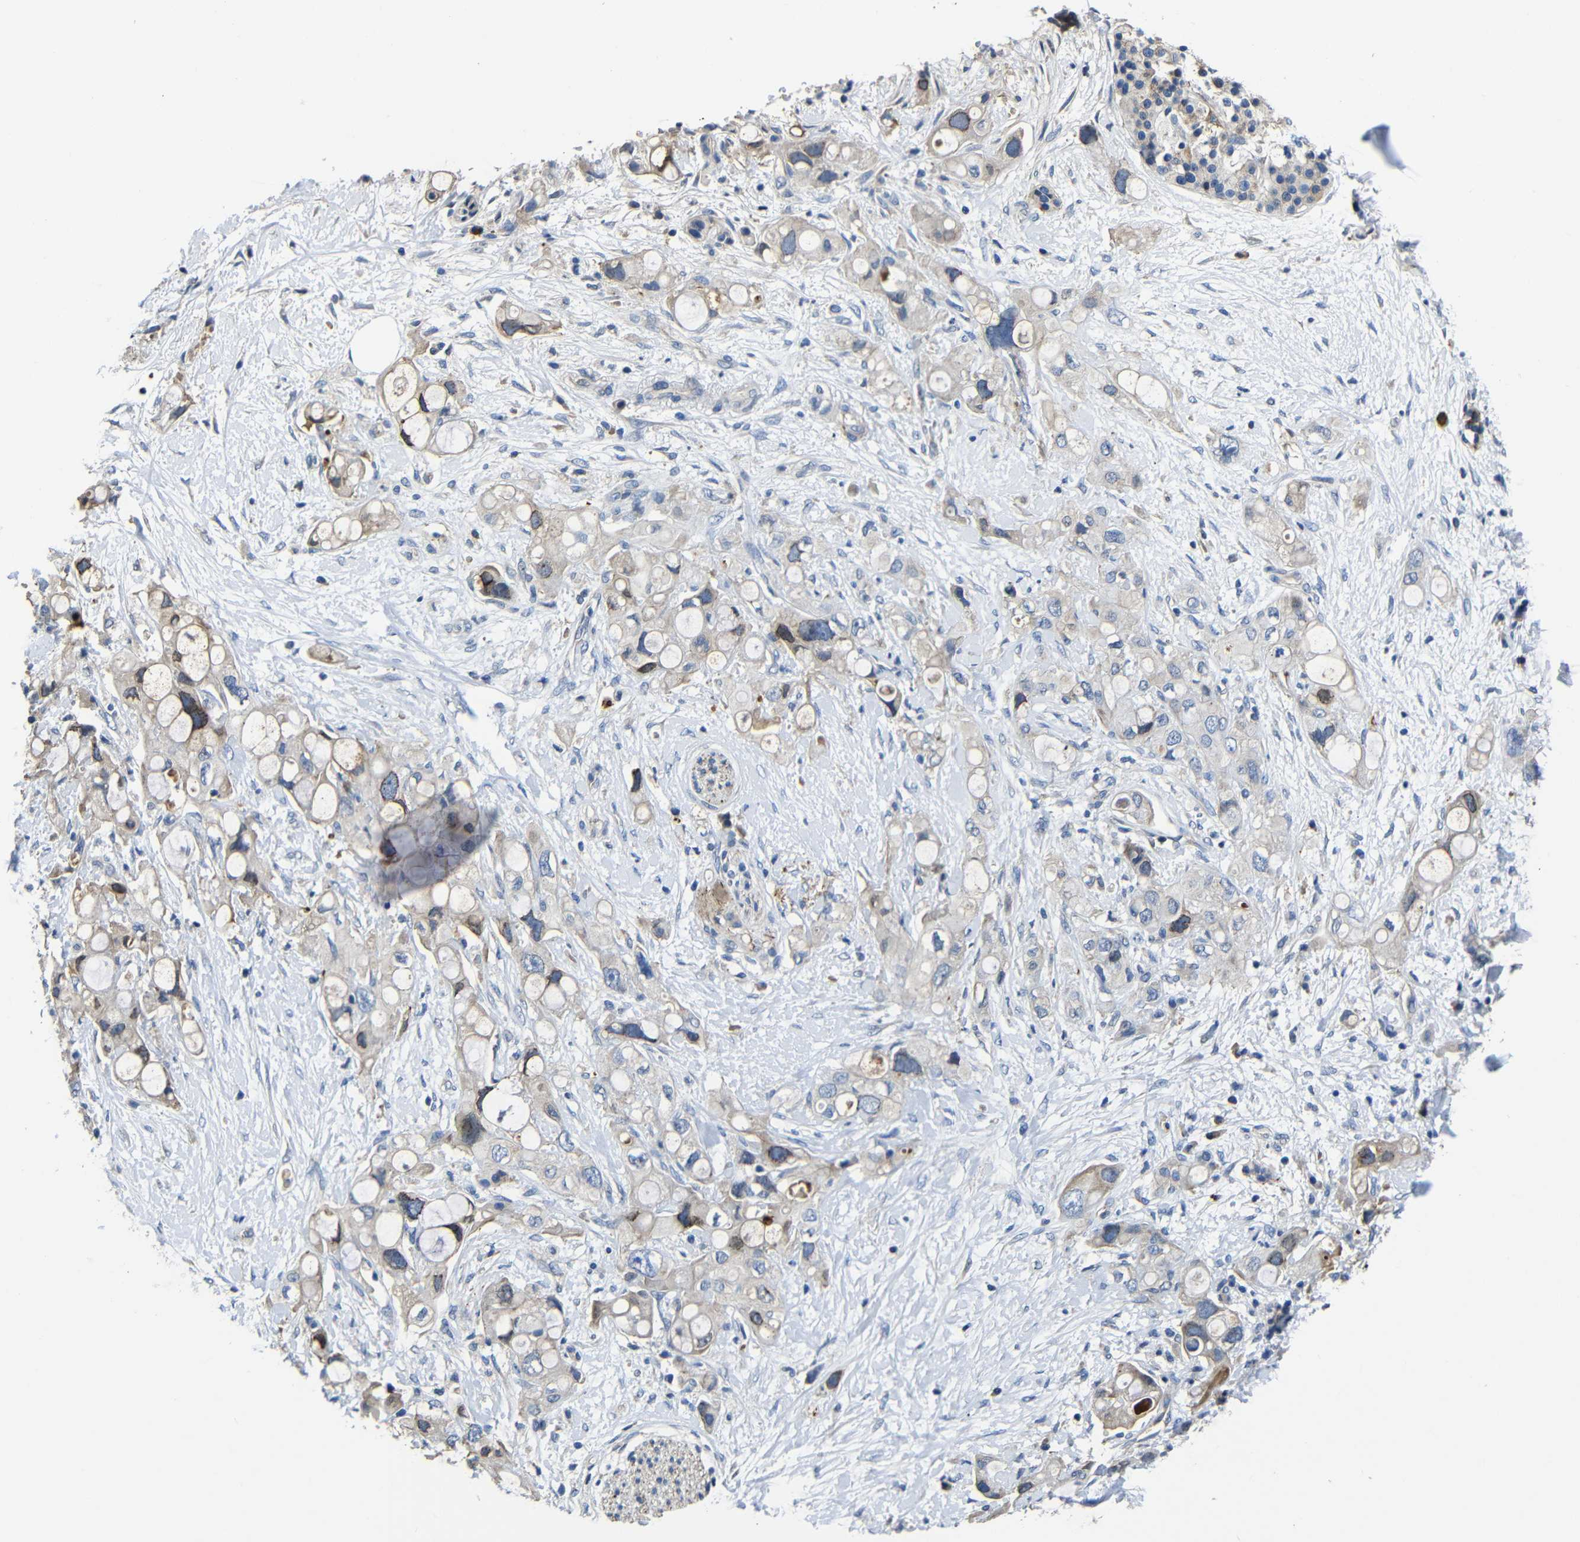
{"staining": {"intensity": "weak", "quantity": "25%-75%", "location": "cytoplasmic/membranous"}, "tissue": "pancreatic cancer", "cell_type": "Tumor cells", "image_type": "cancer", "snomed": [{"axis": "morphology", "description": "Adenocarcinoma, NOS"}, {"axis": "topography", "description": "Pancreas"}], "caption": "Protein staining shows weak cytoplasmic/membranous expression in approximately 25%-75% of tumor cells in pancreatic cancer (adenocarcinoma). The staining was performed using DAB, with brown indicating positive protein expression. Nuclei are stained blue with hematoxylin.", "gene": "AFDN", "patient": {"sex": "female", "age": 56}}